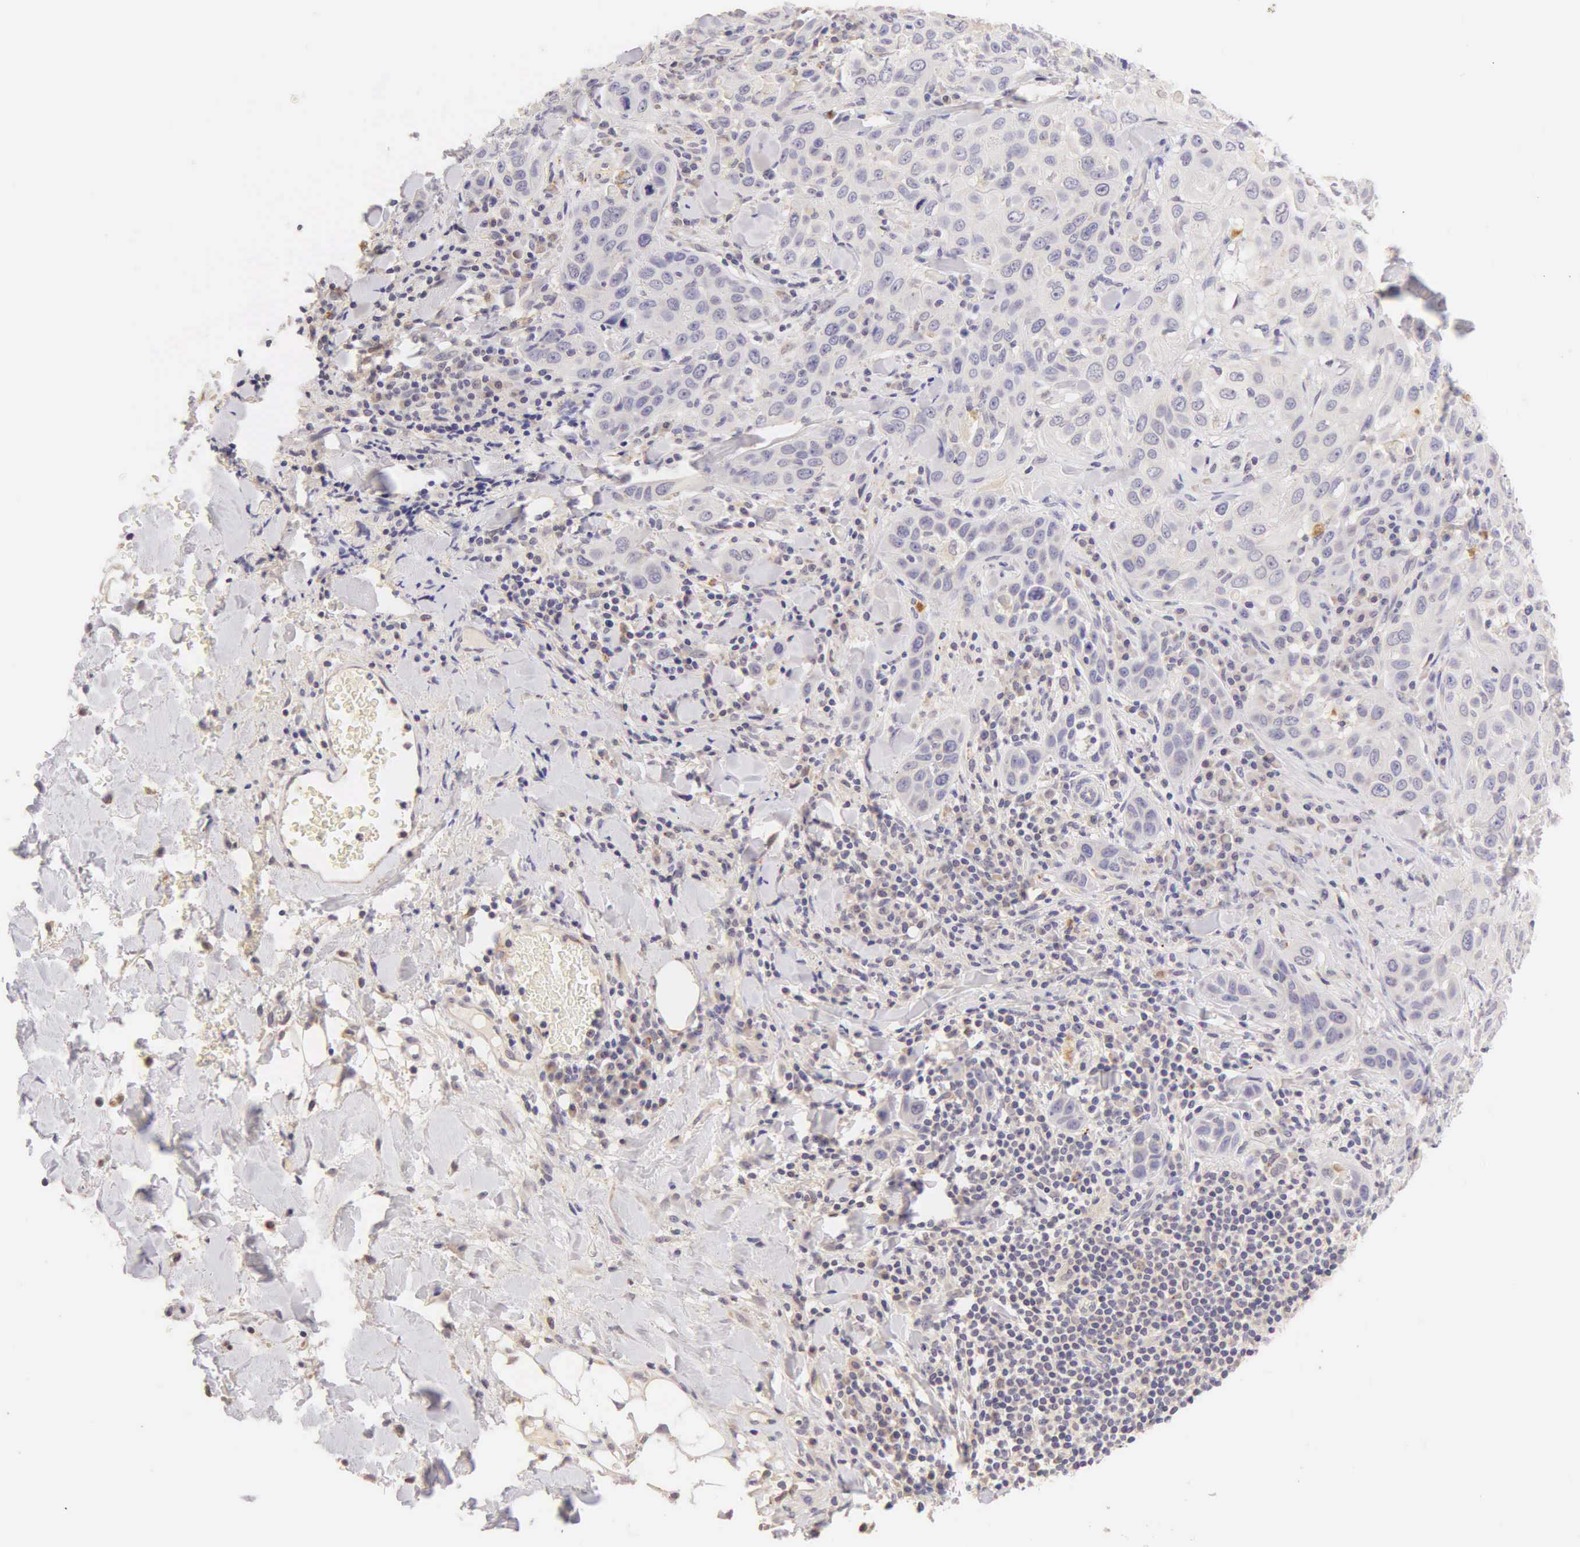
{"staining": {"intensity": "negative", "quantity": "none", "location": "none"}, "tissue": "skin cancer", "cell_type": "Tumor cells", "image_type": "cancer", "snomed": [{"axis": "morphology", "description": "Squamous cell carcinoma, NOS"}, {"axis": "topography", "description": "Skin"}], "caption": "An IHC histopathology image of skin cancer (squamous cell carcinoma) is shown. There is no staining in tumor cells of skin cancer (squamous cell carcinoma).", "gene": "ESR1", "patient": {"sex": "male", "age": 84}}